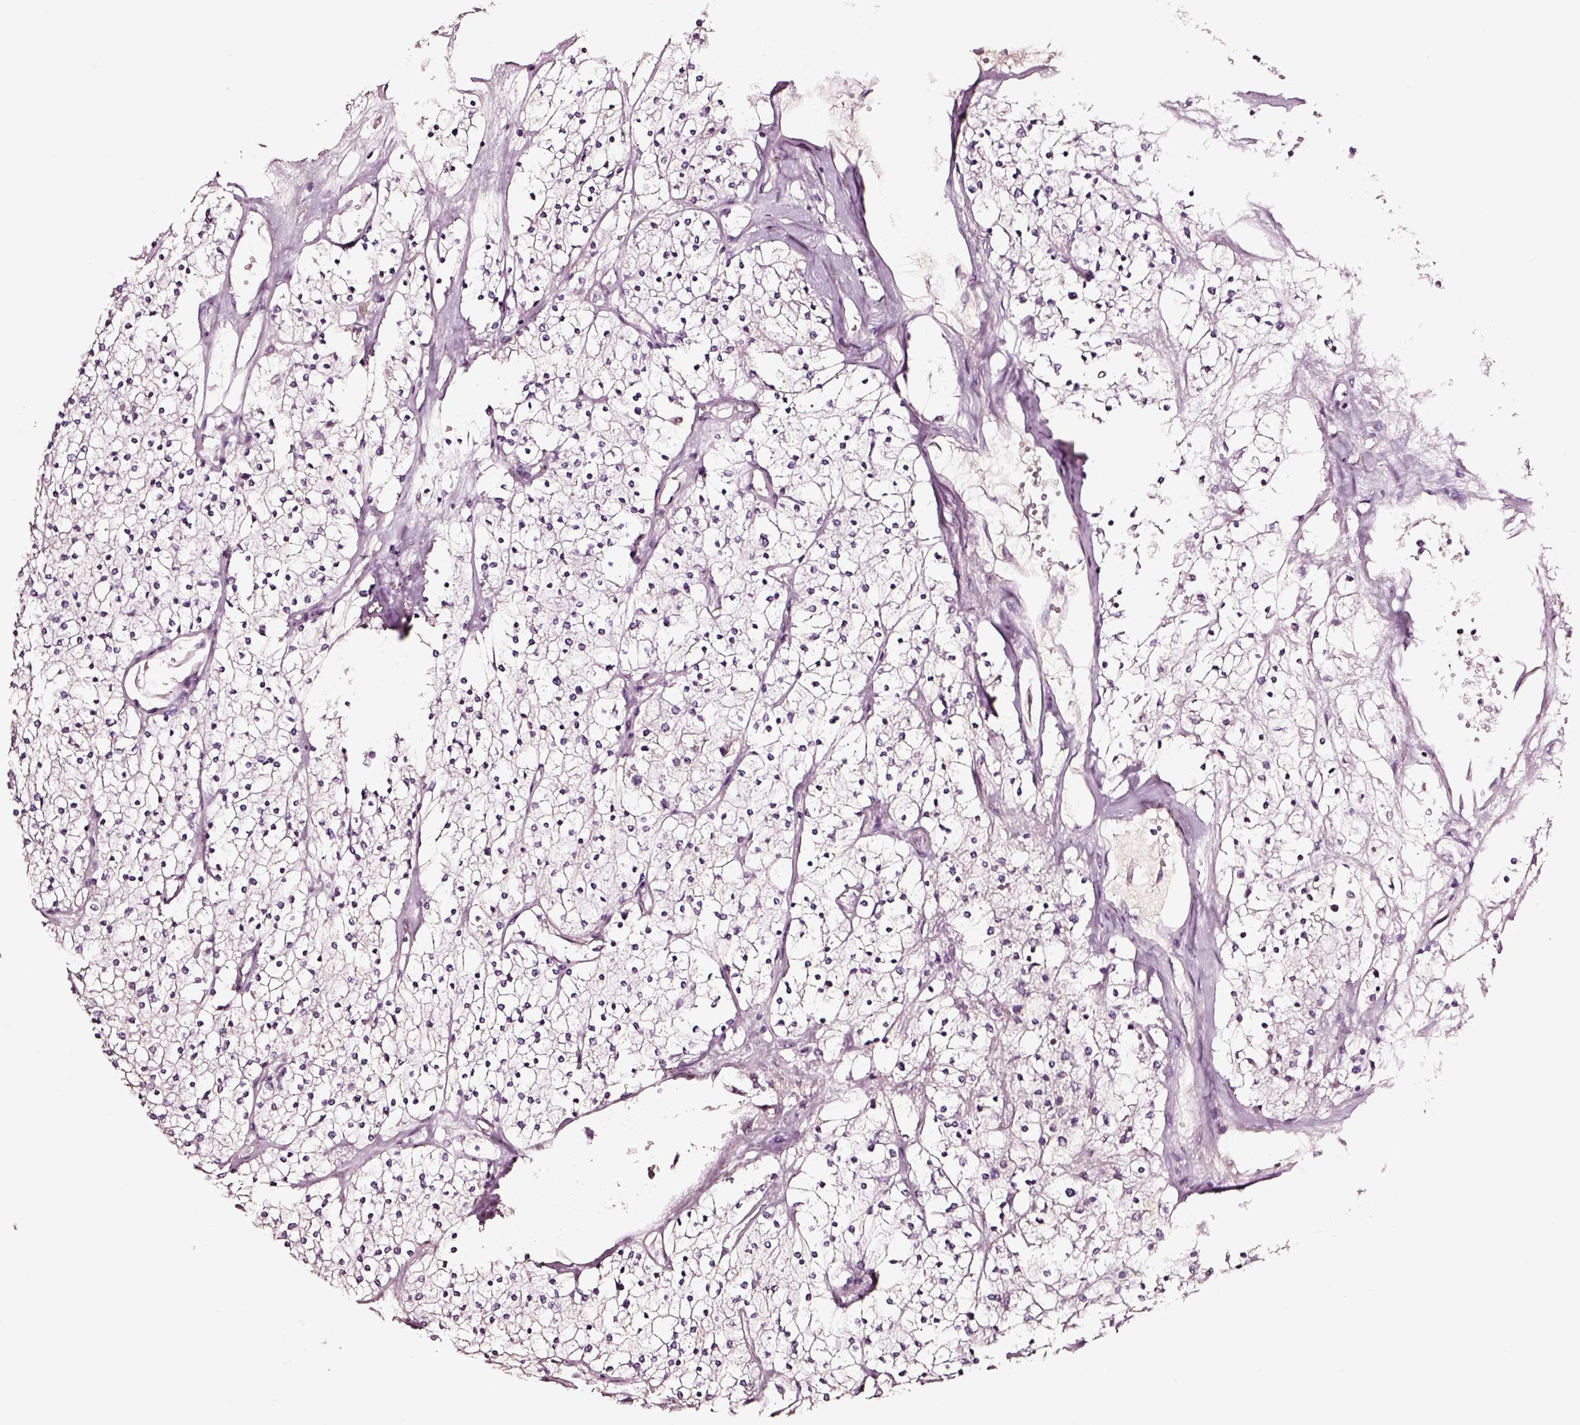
{"staining": {"intensity": "negative", "quantity": "none", "location": "none"}, "tissue": "renal cancer", "cell_type": "Tumor cells", "image_type": "cancer", "snomed": [{"axis": "morphology", "description": "Adenocarcinoma, NOS"}, {"axis": "topography", "description": "Kidney"}], "caption": "A micrograph of renal adenocarcinoma stained for a protein demonstrates no brown staining in tumor cells.", "gene": "SMIM17", "patient": {"sex": "male", "age": 80}}